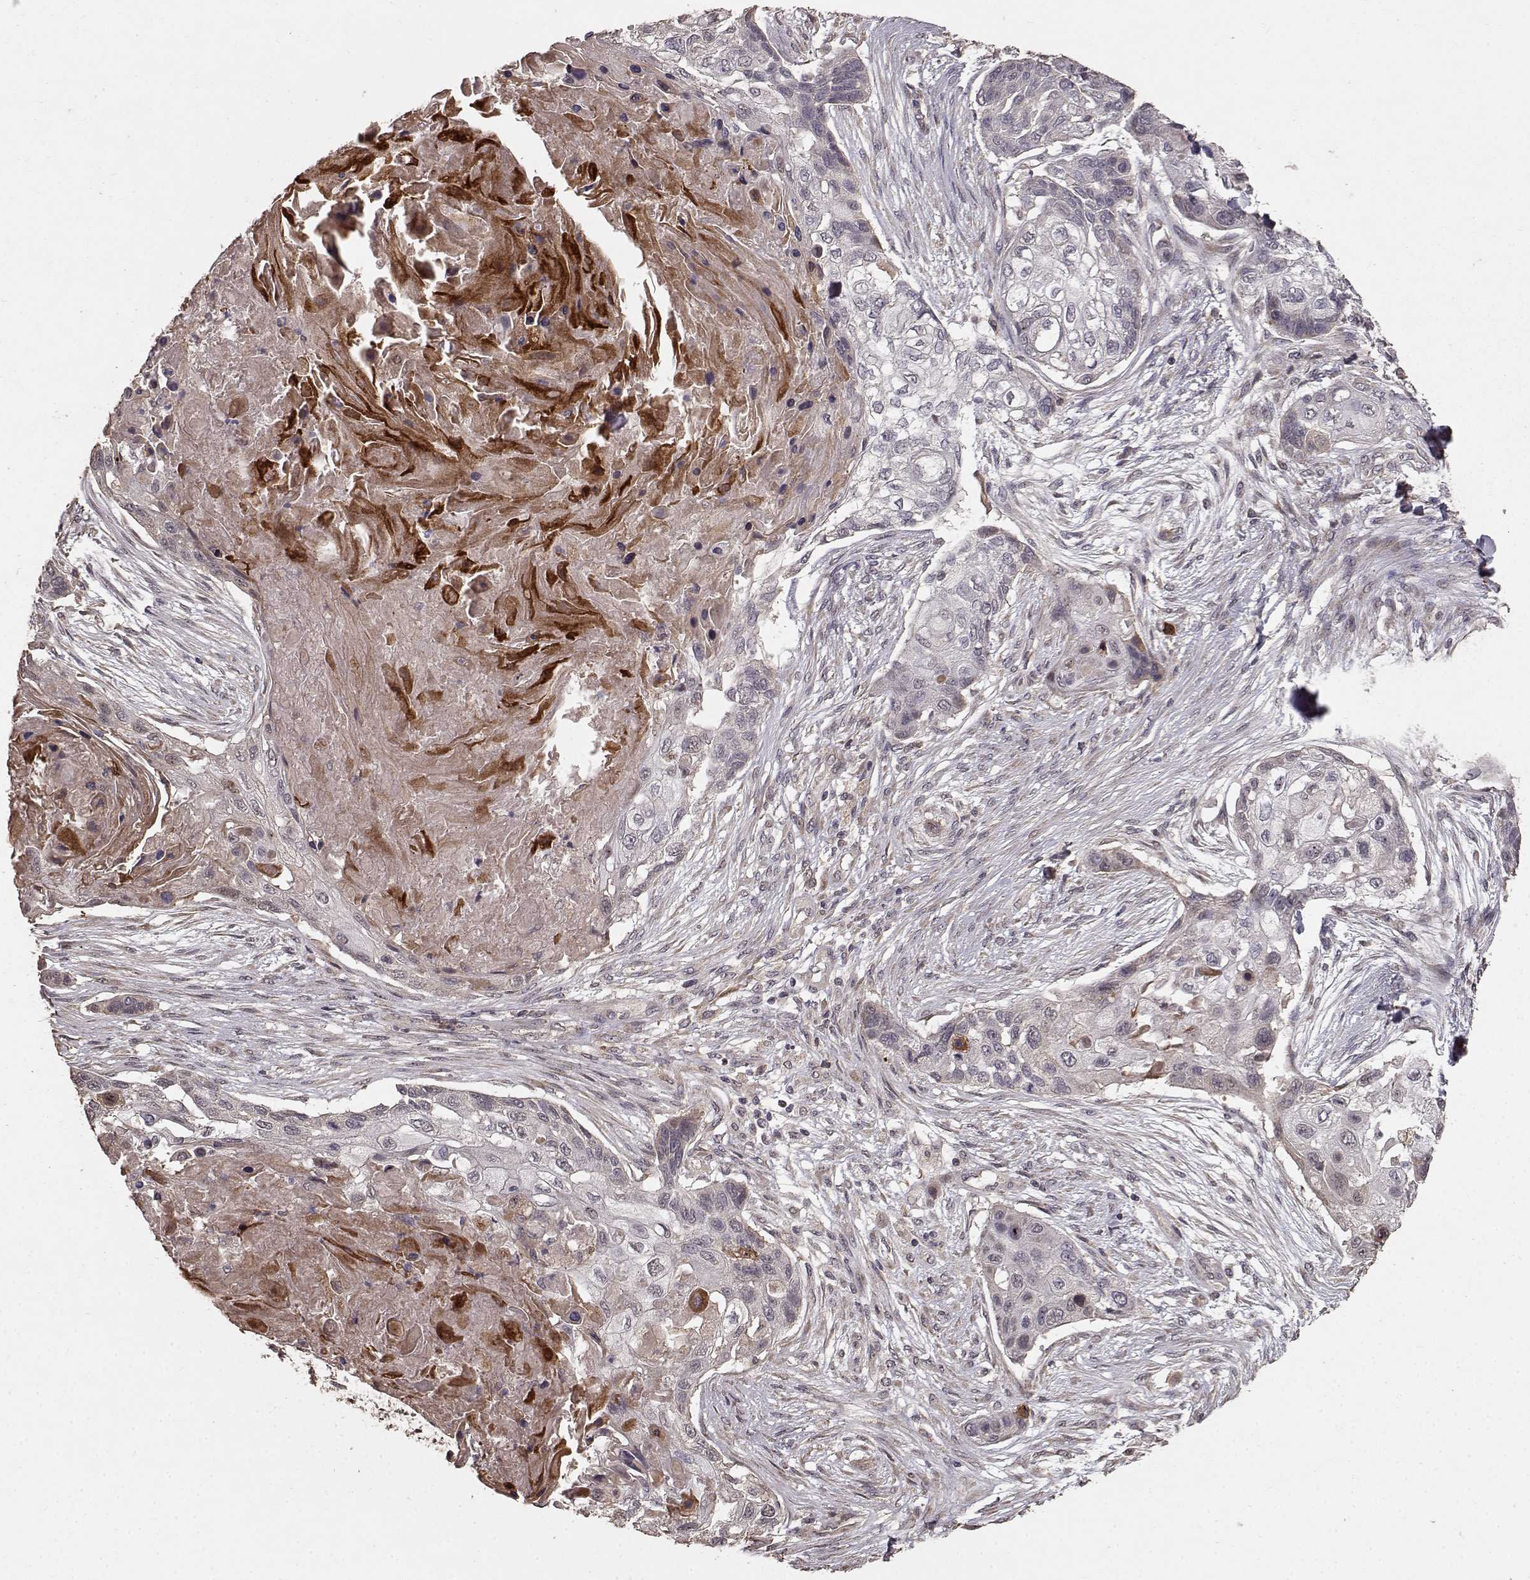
{"staining": {"intensity": "negative", "quantity": "none", "location": "none"}, "tissue": "lung cancer", "cell_type": "Tumor cells", "image_type": "cancer", "snomed": [{"axis": "morphology", "description": "Squamous cell carcinoma, NOS"}, {"axis": "topography", "description": "Lung"}], "caption": "High power microscopy image of an immunohistochemistry (IHC) histopathology image of lung squamous cell carcinoma, revealing no significant staining in tumor cells. The staining is performed using DAB brown chromogen with nuclei counter-stained in using hematoxylin.", "gene": "USP15", "patient": {"sex": "male", "age": 69}}